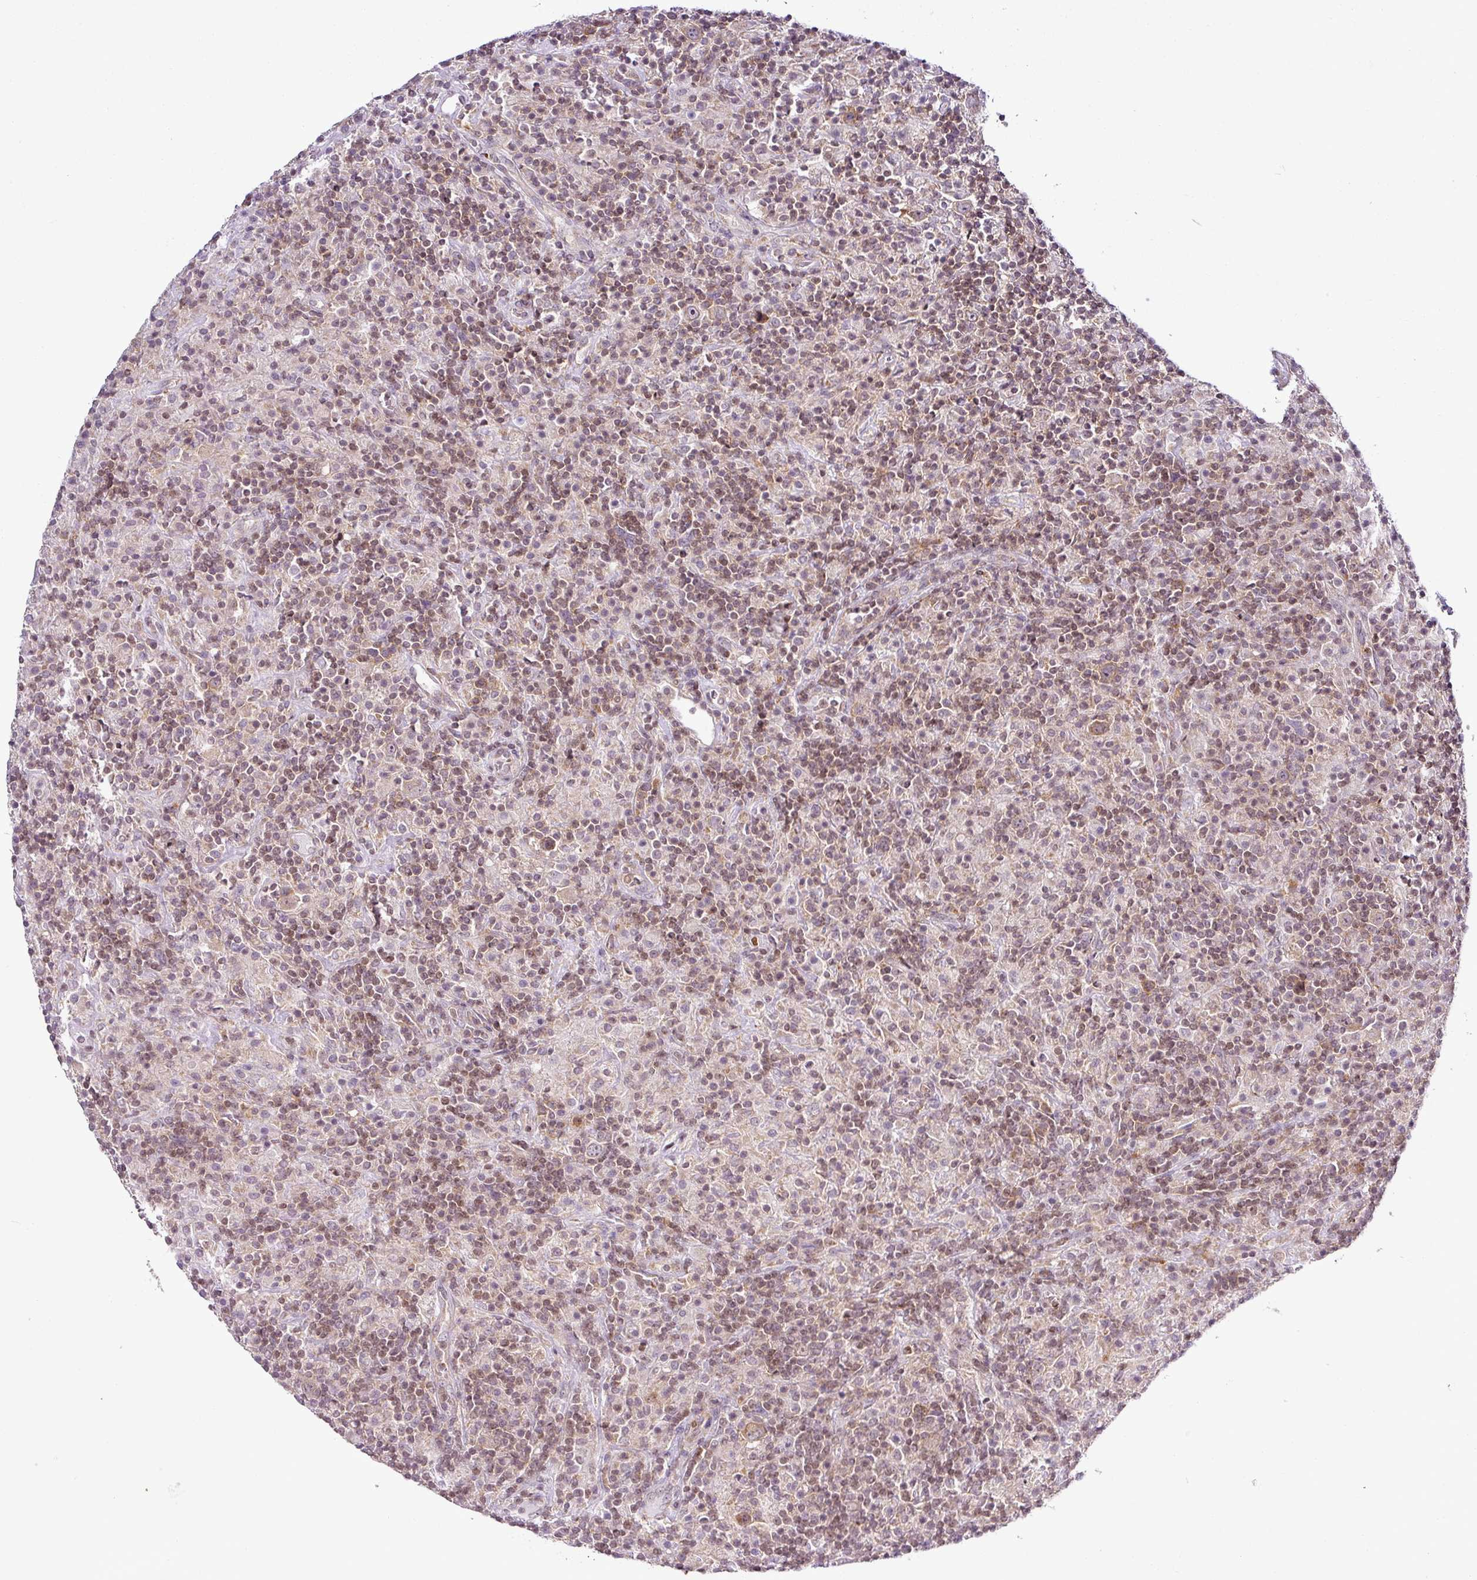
{"staining": {"intensity": "moderate", "quantity": ">75%", "location": "cytoplasmic/membranous,nuclear"}, "tissue": "lymphoma", "cell_type": "Tumor cells", "image_type": "cancer", "snomed": [{"axis": "morphology", "description": "Hodgkin's disease, NOS"}, {"axis": "topography", "description": "Lymph node"}], "caption": "This micrograph reveals Hodgkin's disease stained with IHC to label a protein in brown. The cytoplasmic/membranous and nuclear of tumor cells show moderate positivity for the protein. Nuclei are counter-stained blue.", "gene": "FAM32A", "patient": {"sex": "male", "age": 70}}